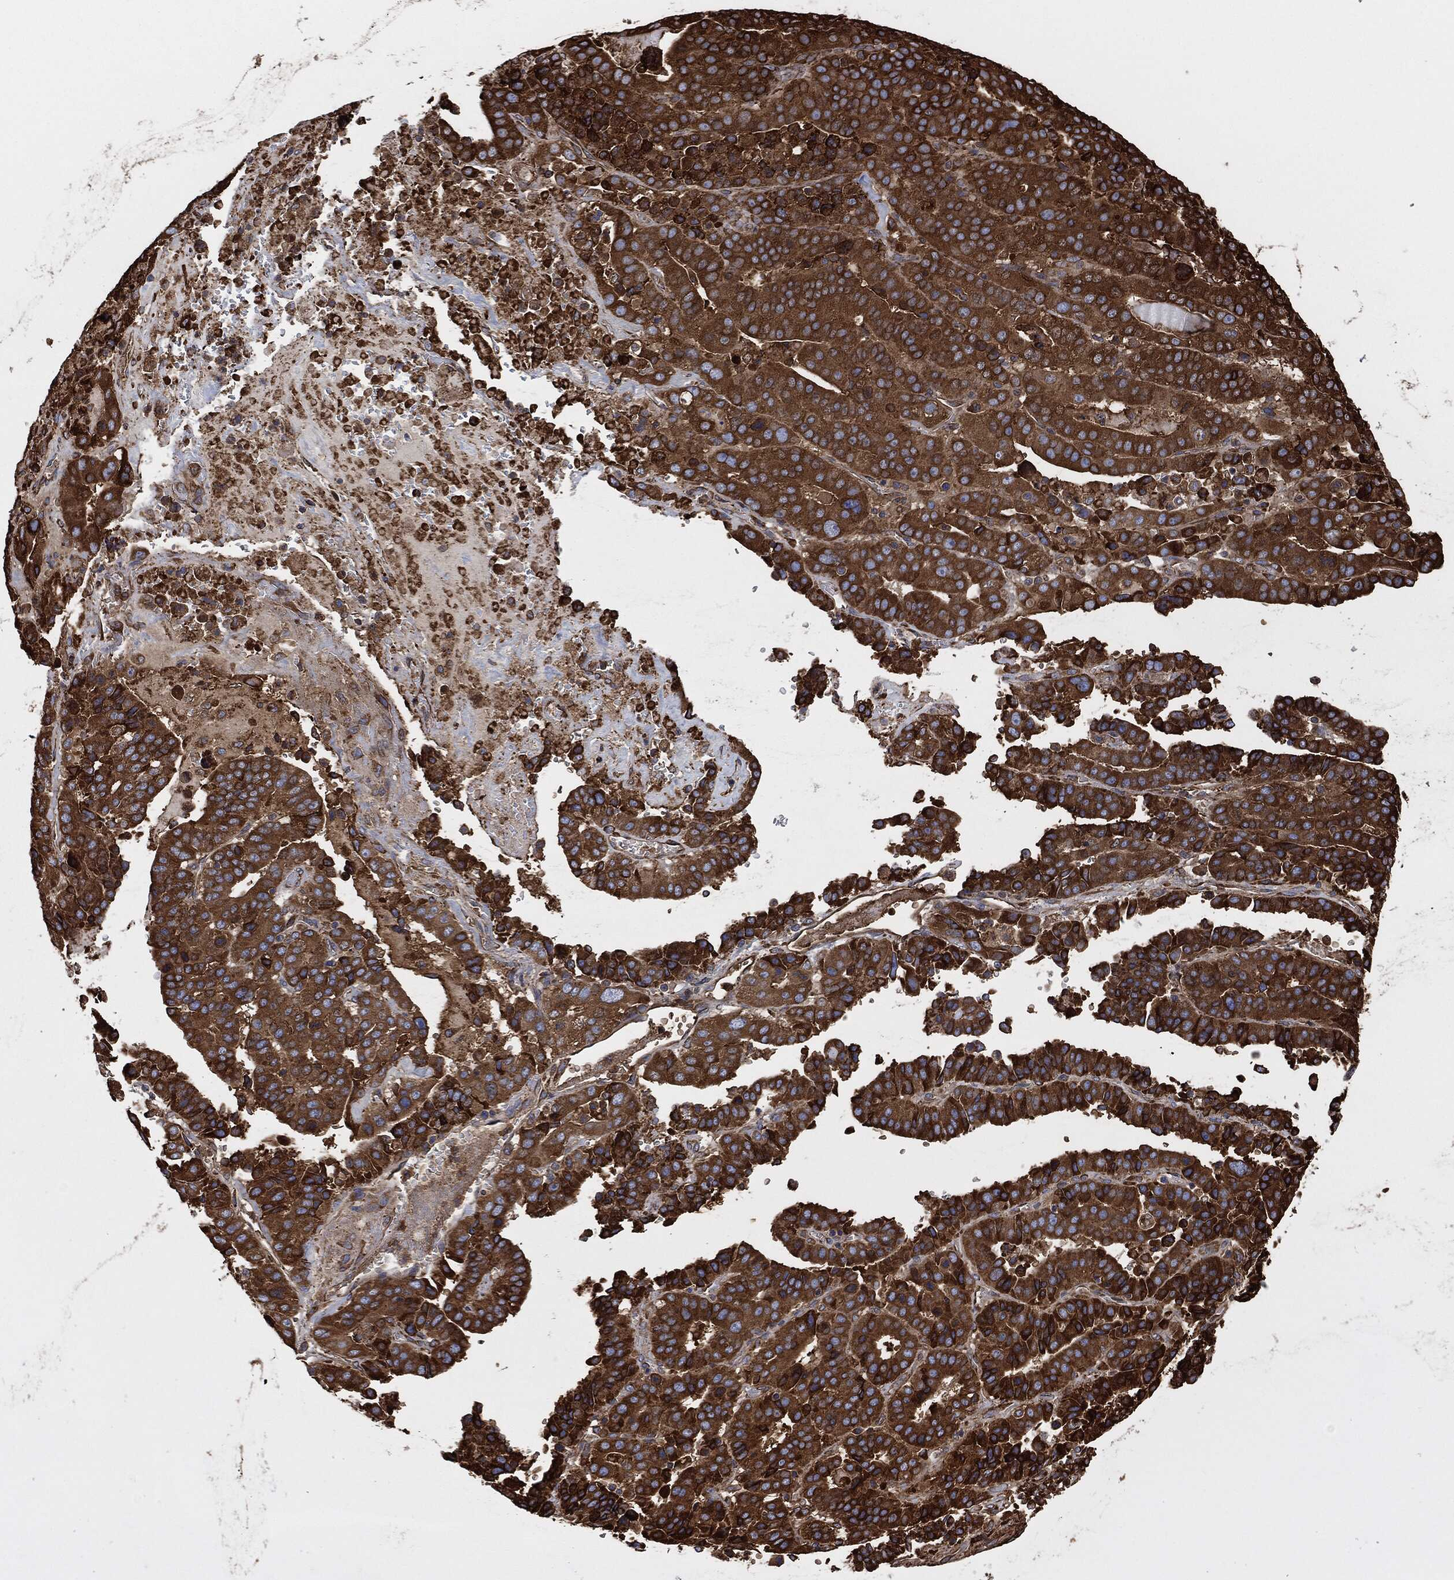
{"staining": {"intensity": "strong", "quantity": ">75%", "location": "cytoplasmic/membranous"}, "tissue": "stomach cancer", "cell_type": "Tumor cells", "image_type": "cancer", "snomed": [{"axis": "morphology", "description": "Adenocarcinoma, NOS"}, {"axis": "topography", "description": "Stomach"}], "caption": "A brown stain shows strong cytoplasmic/membranous staining of a protein in human stomach adenocarcinoma tumor cells.", "gene": "AMFR", "patient": {"sex": "male", "age": 48}}